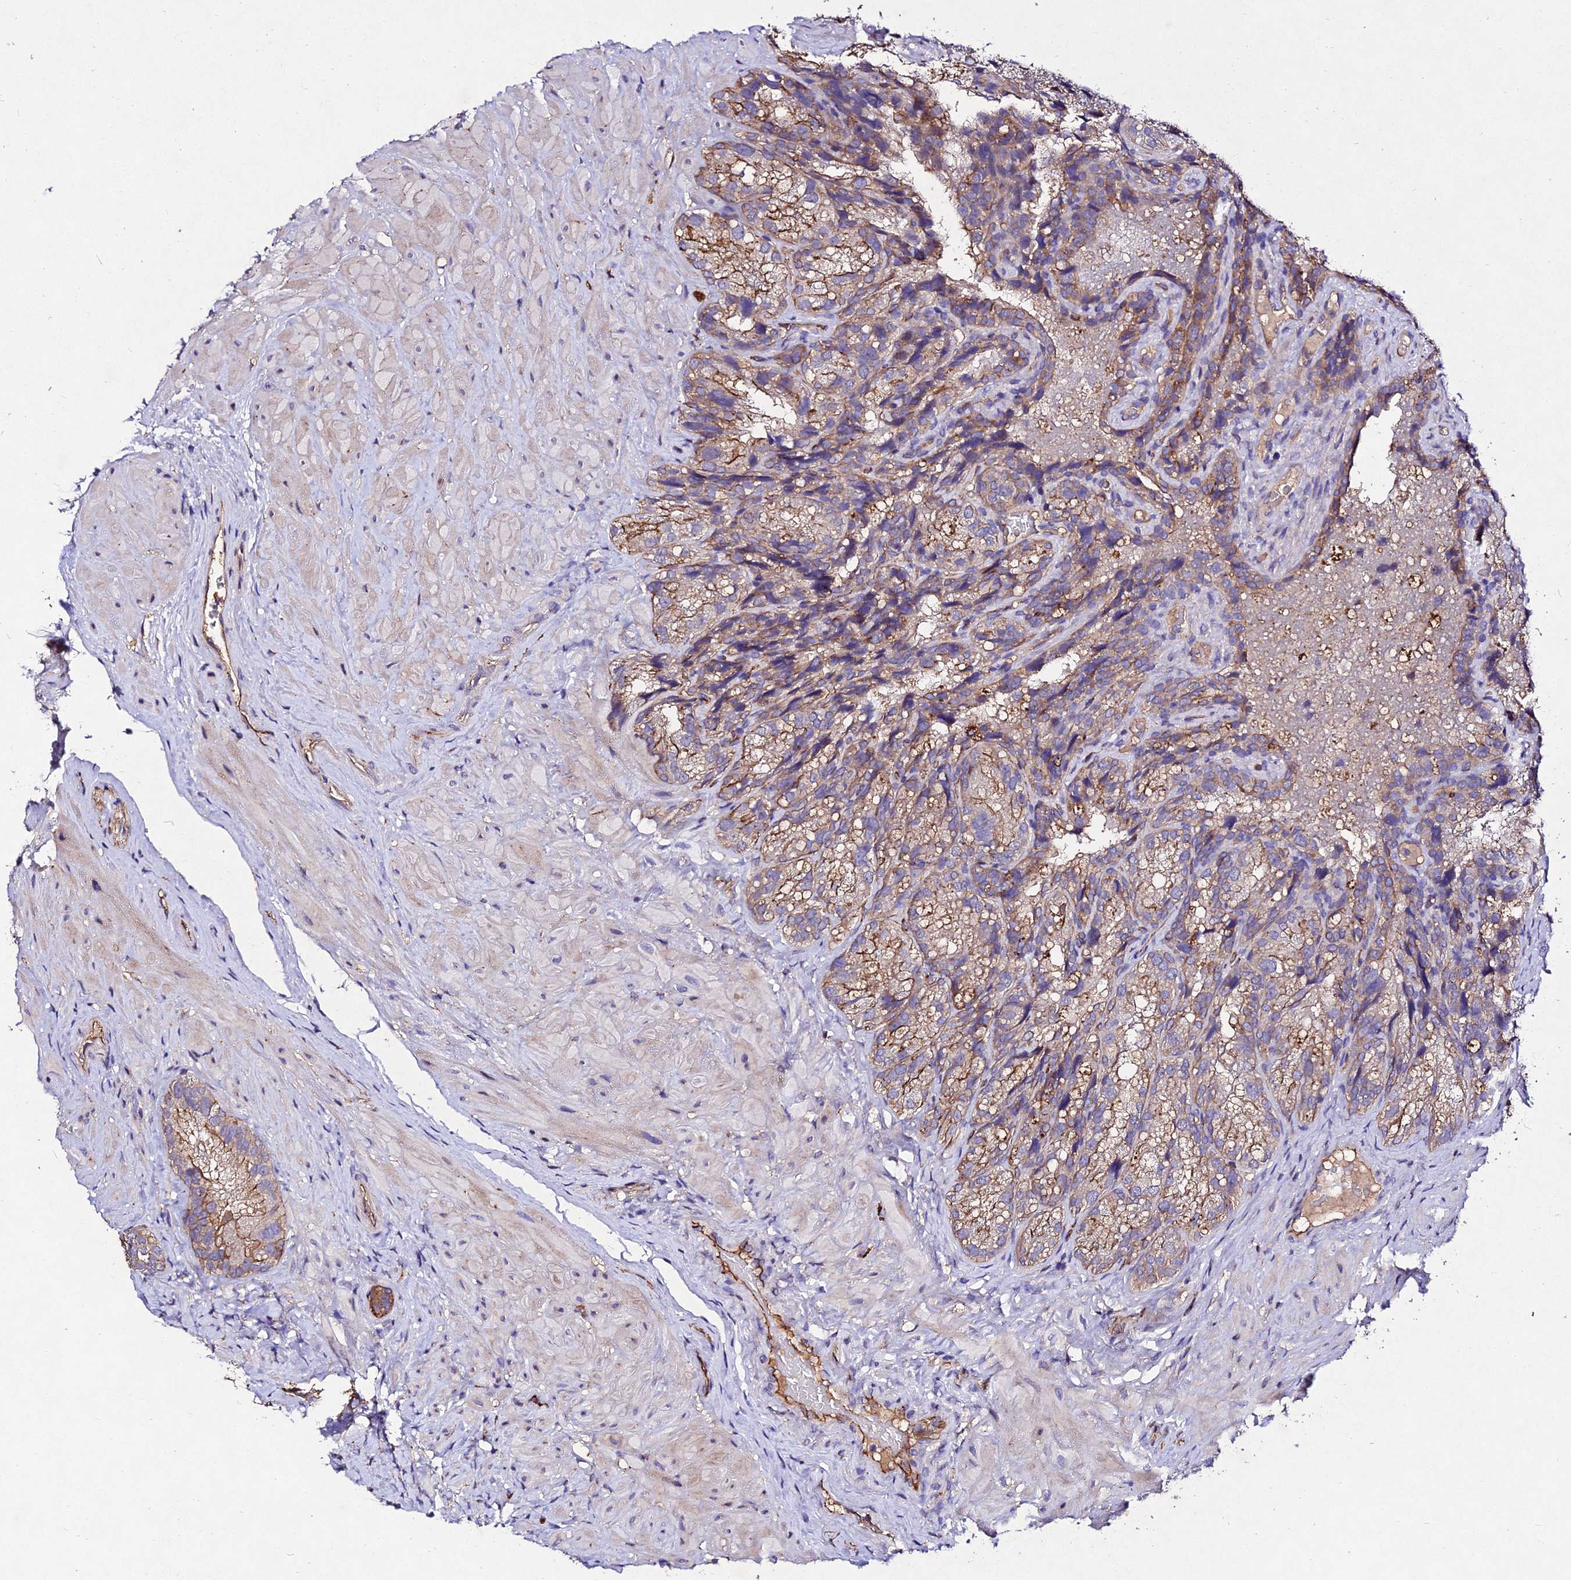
{"staining": {"intensity": "moderate", "quantity": "25%-75%", "location": "cytoplasmic/membranous"}, "tissue": "seminal vesicle", "cell_type": "Glandular cells", "image_type": "normal", "snomed": [{"axis": "morphology", "description": "Normal tissue, NOS"}, {"axis": "topography", "description": "Seminal veicle"}], "caption": "Seminal vesicle was stained to show a protein in brown. There is medium levels of moderate cytoplasmic/membranous staining in approximately 25%-75% of glandular cells.", "gene": "AP3M1", "patient": {"sex": "male", "age": 58}}